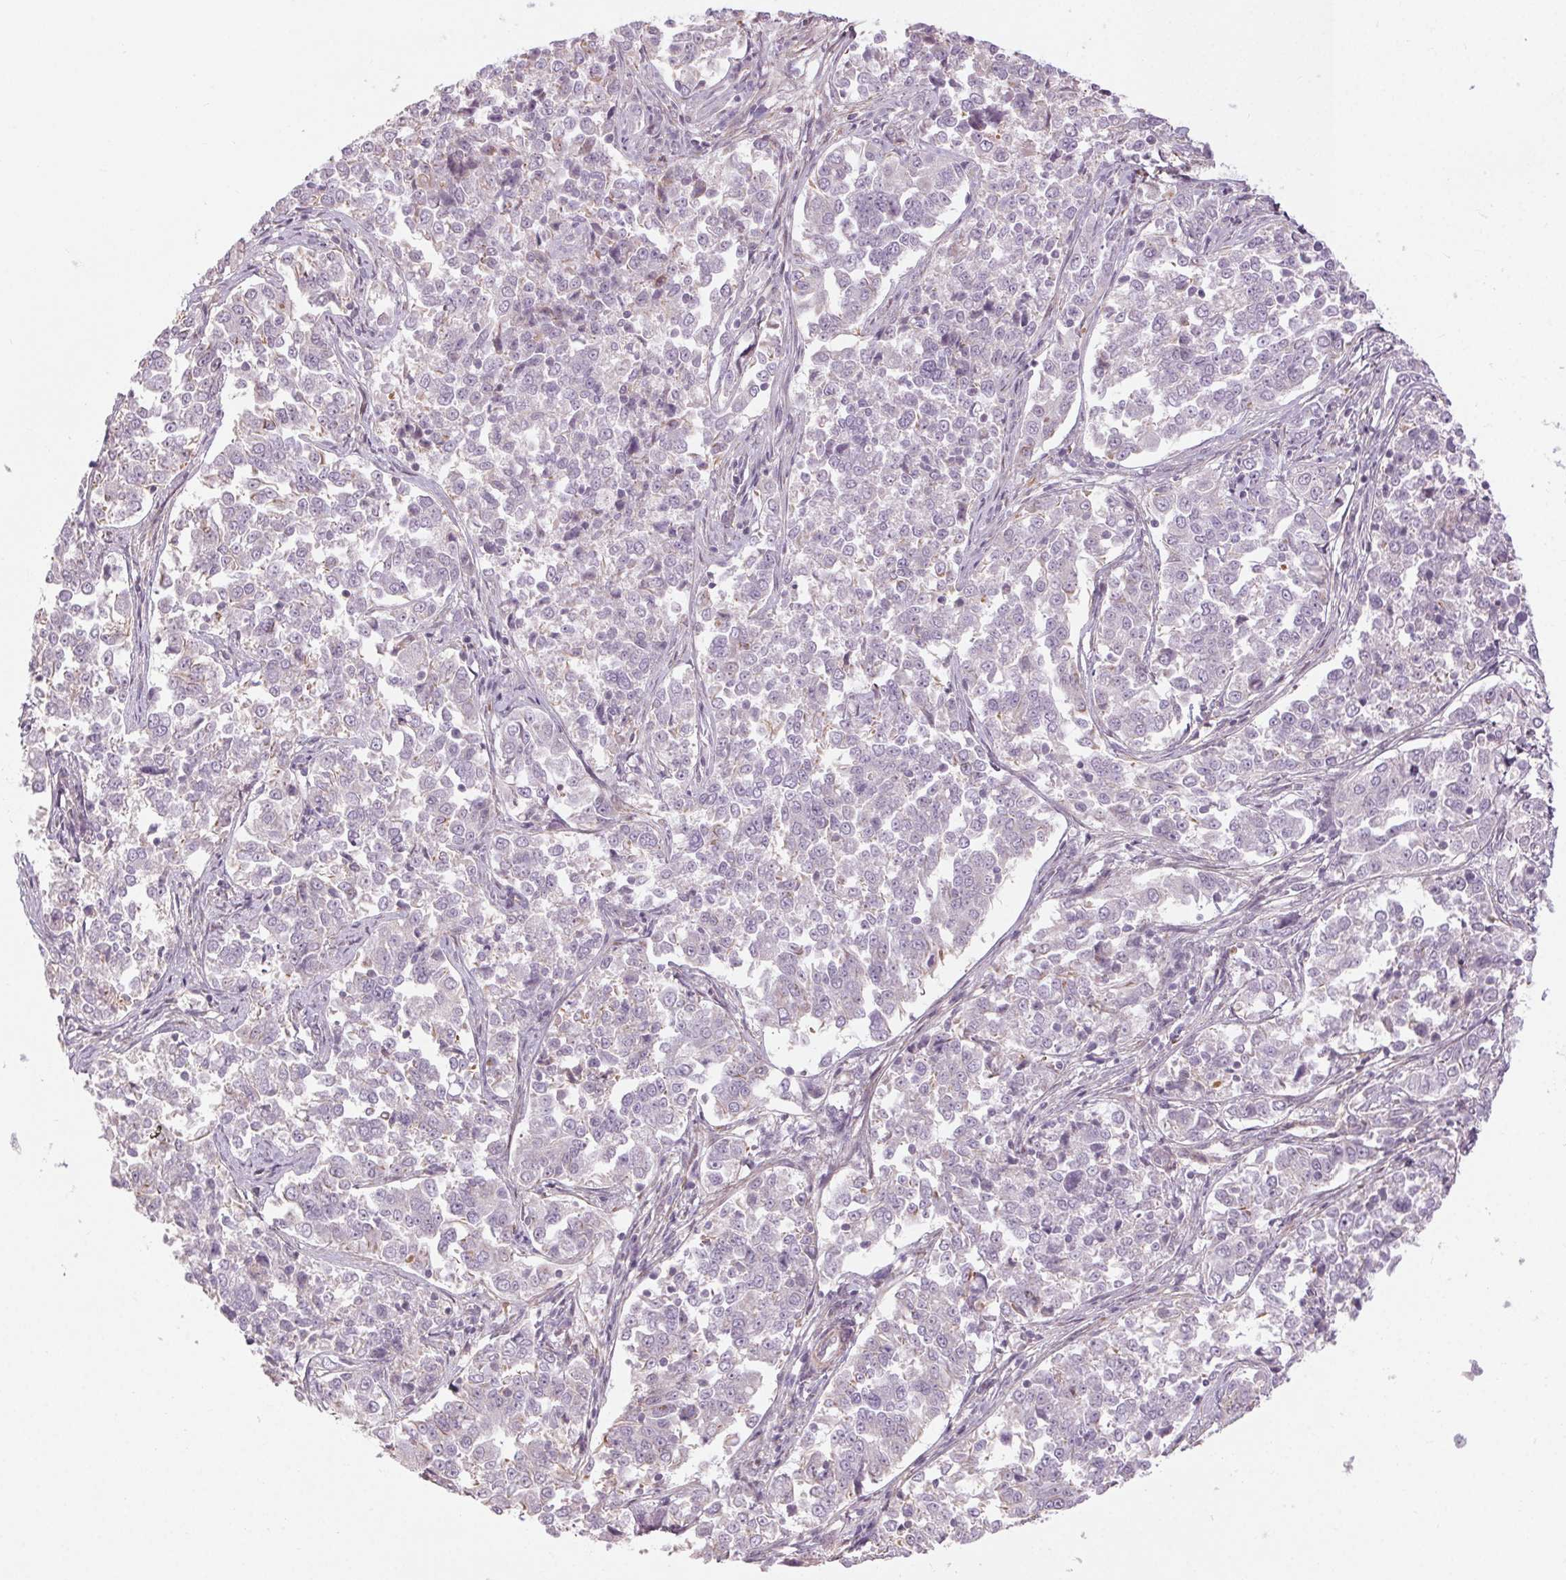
{"staining": {"intensity": "negative", "quantity": "none", "location": "none"}, "tissue": "endometrial cancer", "cell_type": "Tumor cells", "image_type": "cancer", "snomed": [{"axis": "morphology", "description": "Adenocarcinoma, NOS"}, {"axis": "topography", "description": "Endometrium"}], "caption": "The immunohistochemistry image has no significant staining in tumor cells of endometrial cancer (adenocarcinoma) tissue. Nuclei are stained in blue.", "gene": "CCSER1", "patient": {"sex": "female", "age": 43}}